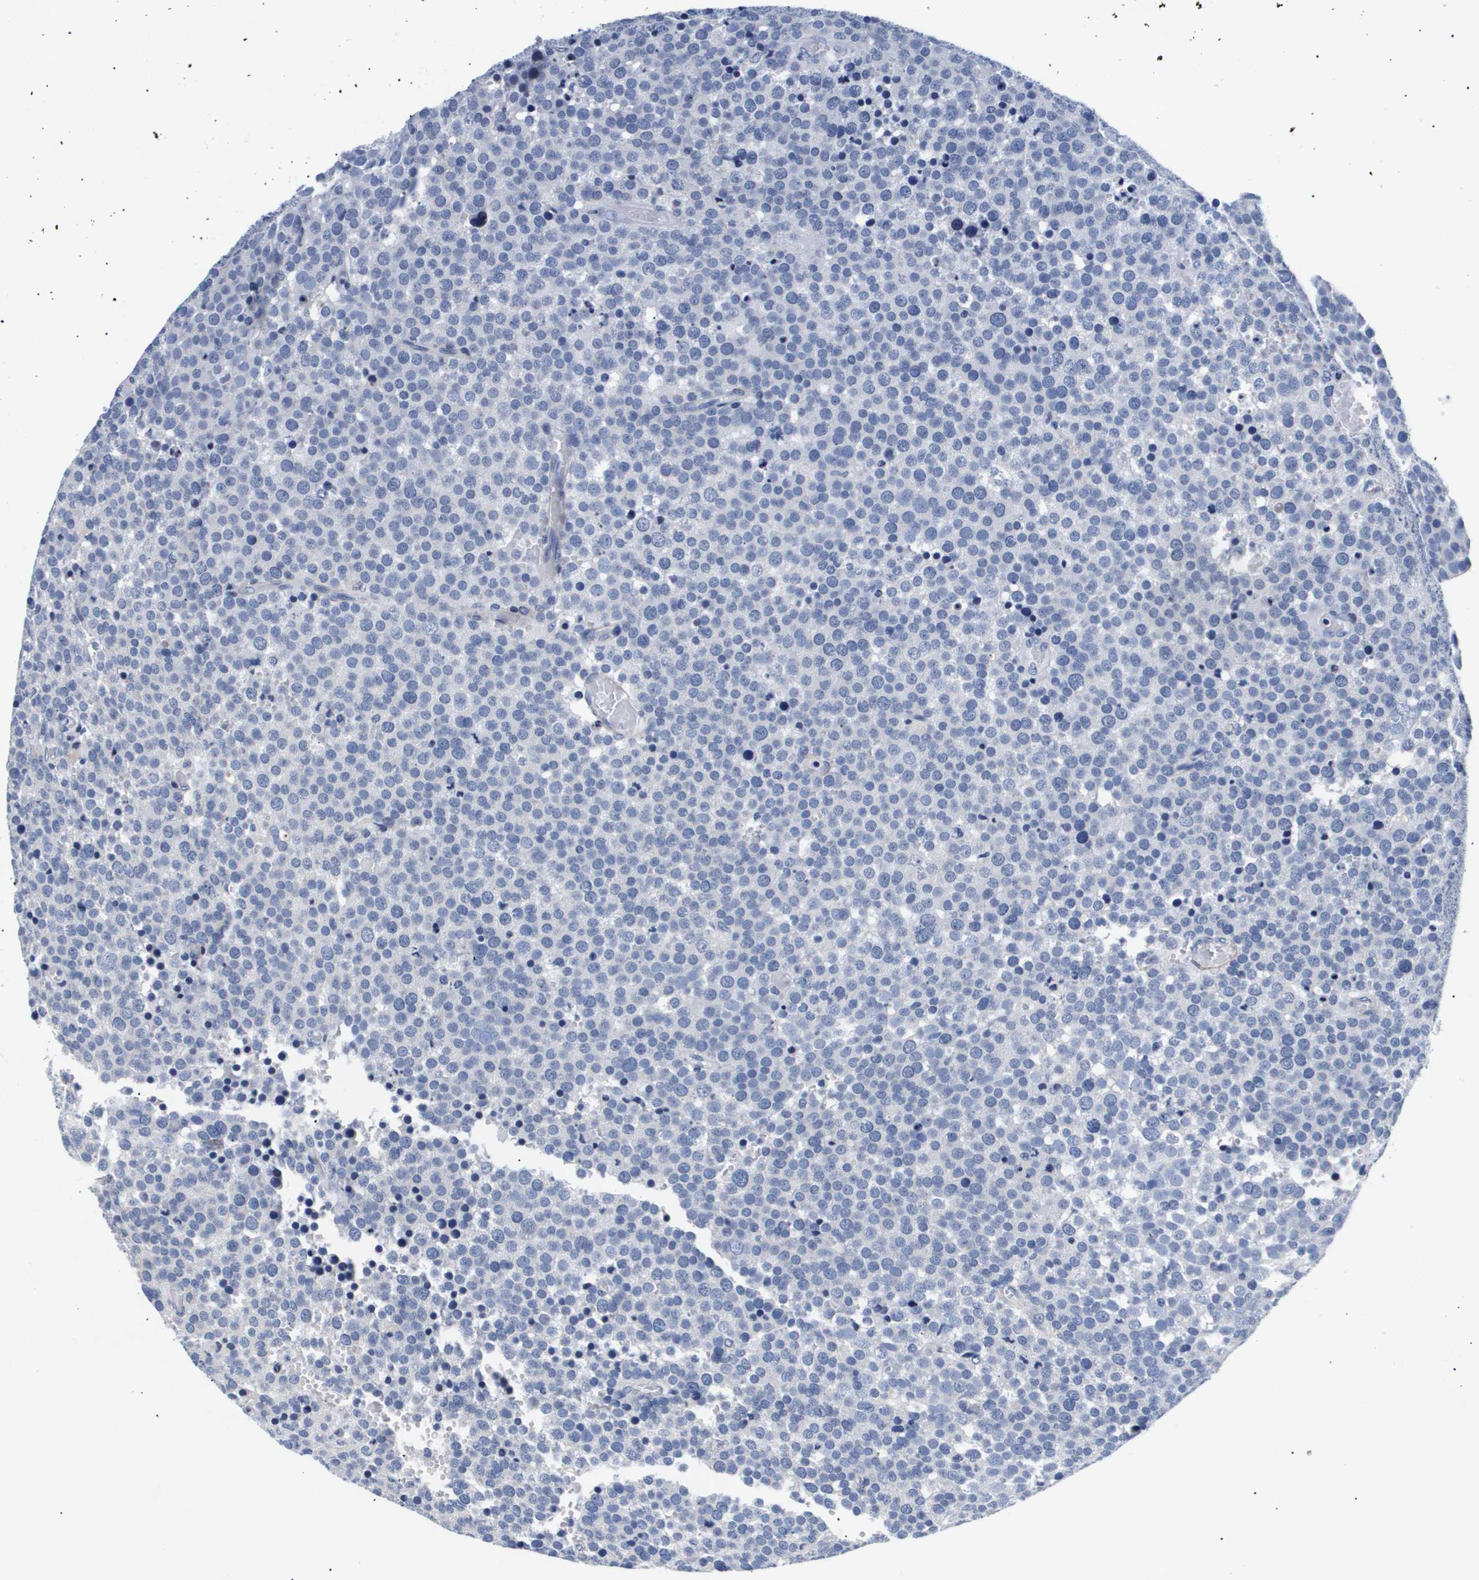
{"staining": {"intensity": "negative", "quantity": "none", "location": "none"}, "tissue": "testis cancer", "cell_type": "Tumor cells", "image_type": "cancer", "snomed": [{"axis": "morphology", "description": "Normal tissue, NOS"}, {"axis": "morphology", "description": "Seminoma, NOS"}, {"axis": "topography", "description": "Testis"}], "caption": "This image is of testis cancer (seminoma) stained with immunohistochemistry to label a protein in brown with the nuclei are counter-stained blue. There is no staining in tumor cells.", "gene": "SHD", "patient": {"sex": "male", "age": 71}}